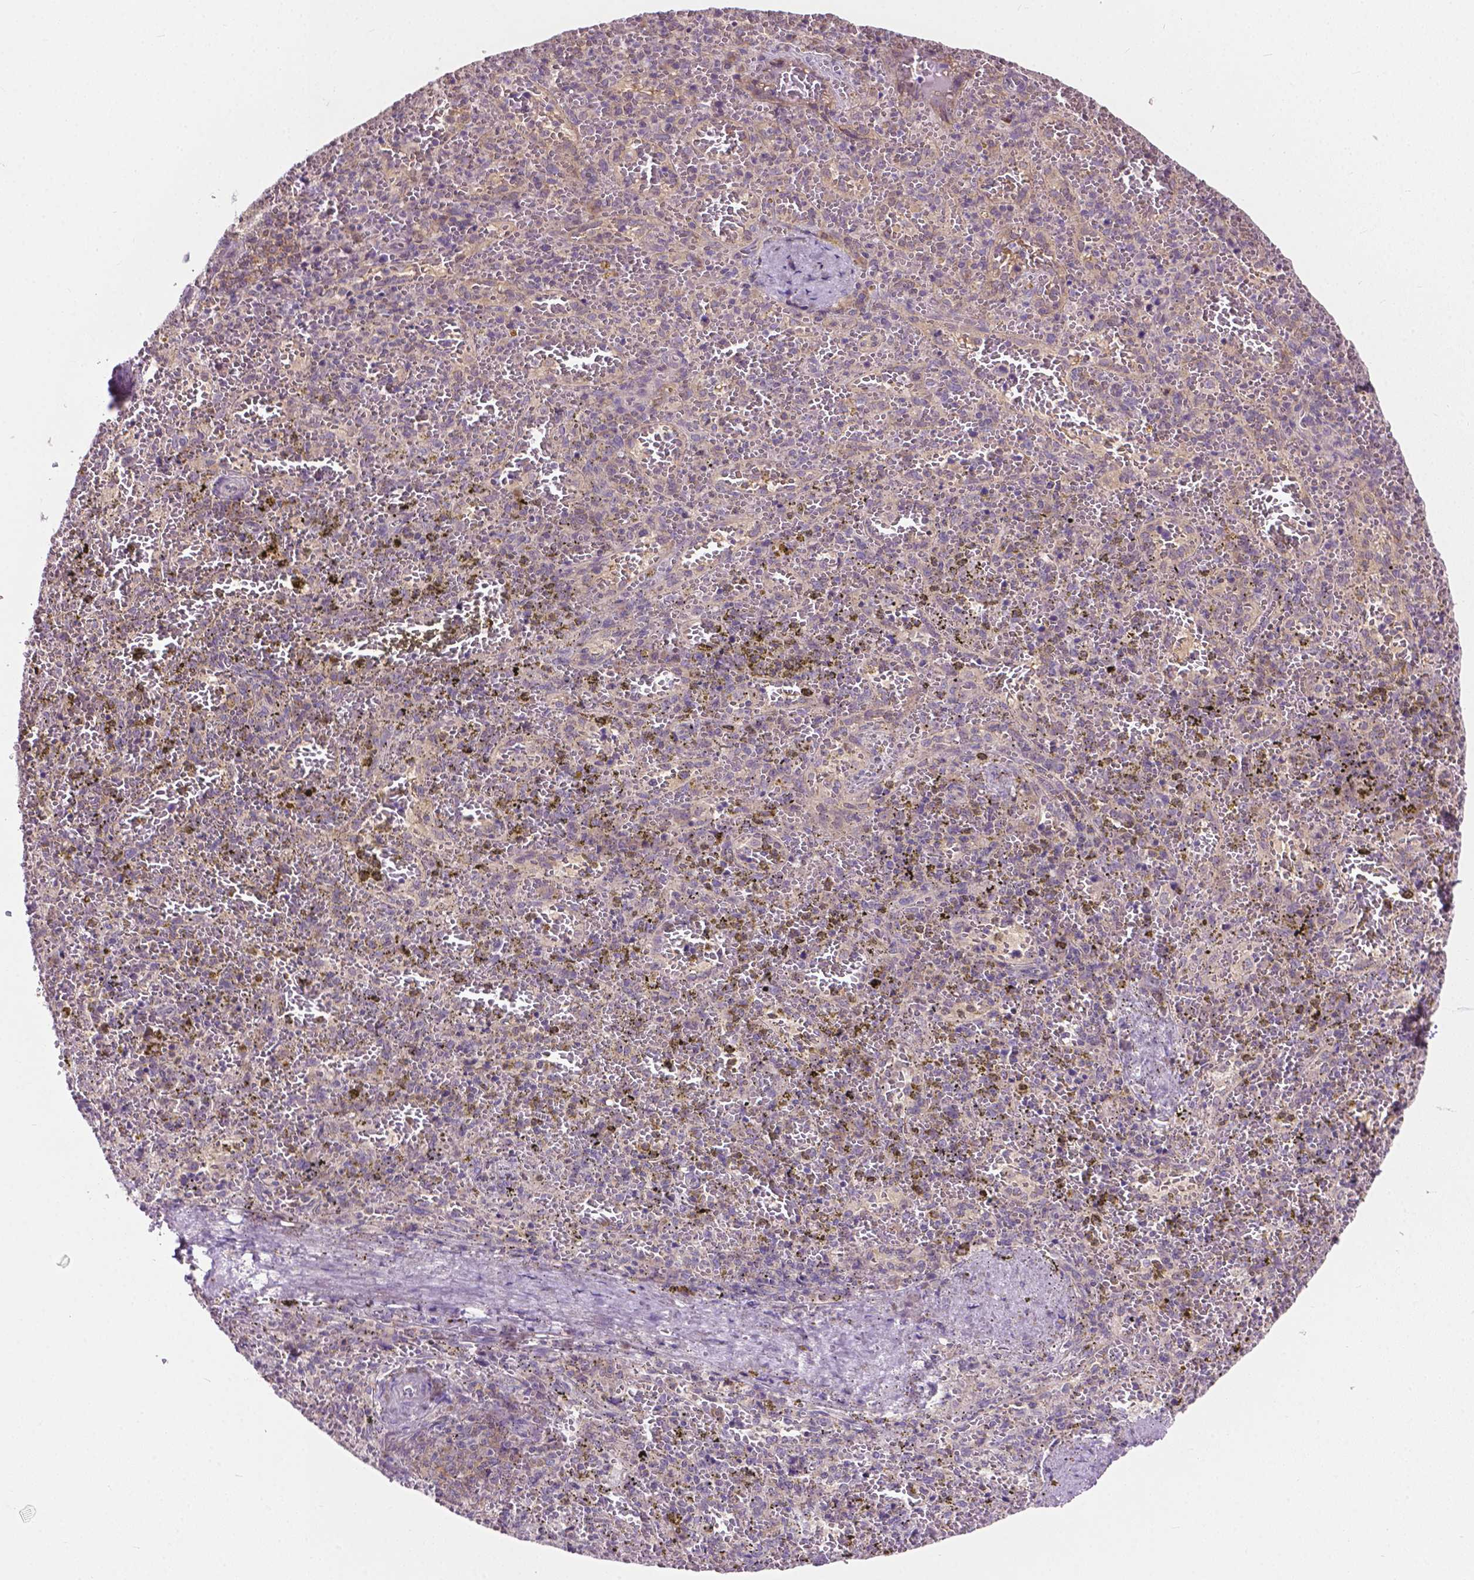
{"staining": {"intensity": "negative", "quantity": "none", "location": "none"}, "tissue": "spleen", "cell_type": "Cells in red pulp", "image_type": "normal", "snomed": [{"axis": "morphology", "description": "Normal tissue, NOS"}, {"axis": "topography", "description": "Spleen"}], "caption": "Photomicrograph shows no significant protein expression in cells in red pulp of unremarkable spleen. (DAB (3,3'-diaminobenzidine) IHC, high magnification).", "gene": "MZT1", "patient": {"sex": "female", "age": 50}}